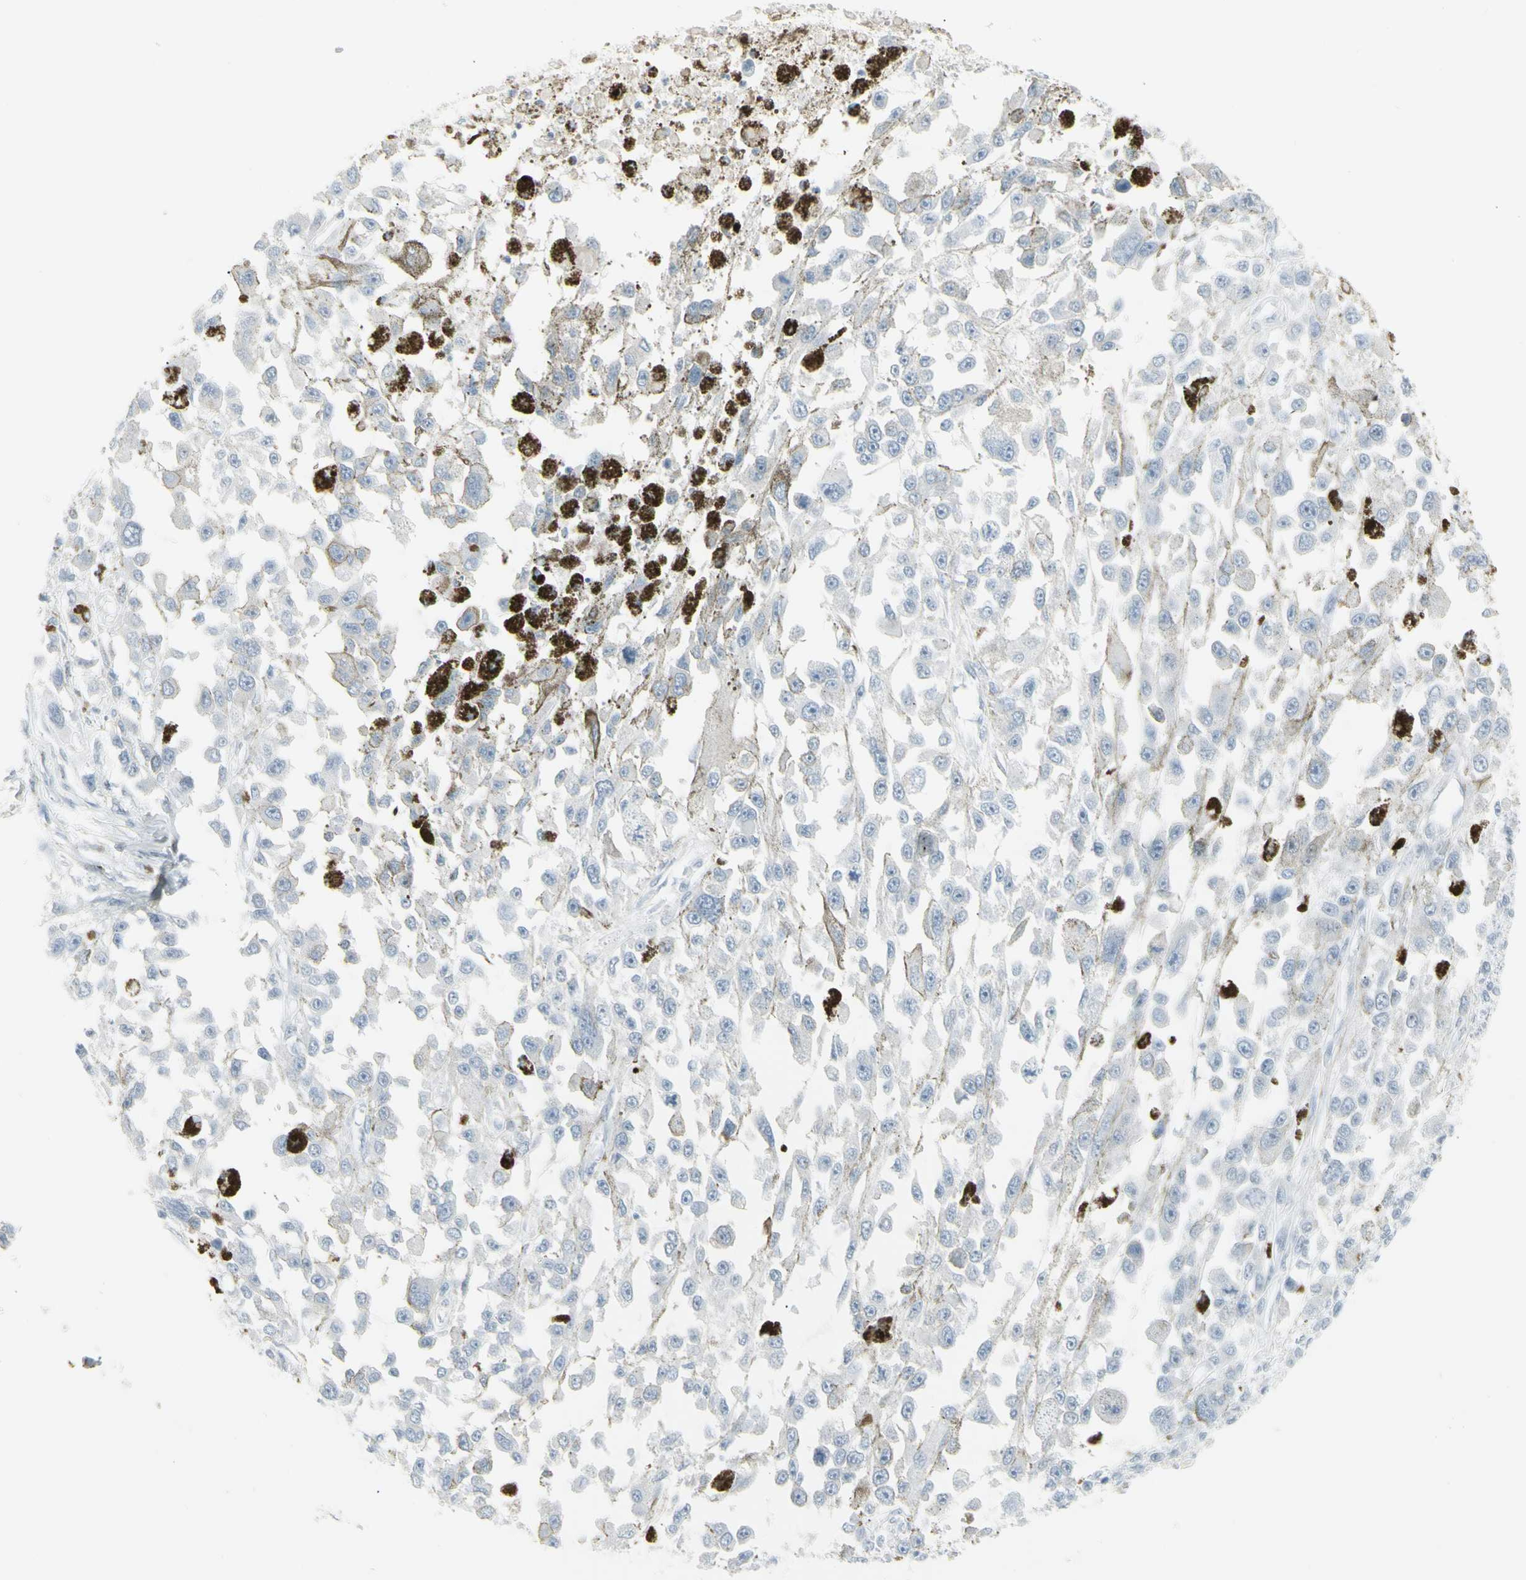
{"staining": {"intensity": "negative", "quantity": "none", "location": "none"}, "tissue": "melanoma", "cell_type": "Tumor cells", "image_type": "cancer", "snomed": [{"axis": "morphology", "description": "Malignant melanoma, Metastatic site"}, {"axis": "topography", "description": "Lymph node"}], "caption": "High magnification brightfield microscopy of malignant melanoma (metastatic site) stained with DAB (brown) and counterstained with hematoxylin (blue): tumor cells show no significant expression.", "gene": "YBX2", "patient": {"sex": "male", "age": 59}}